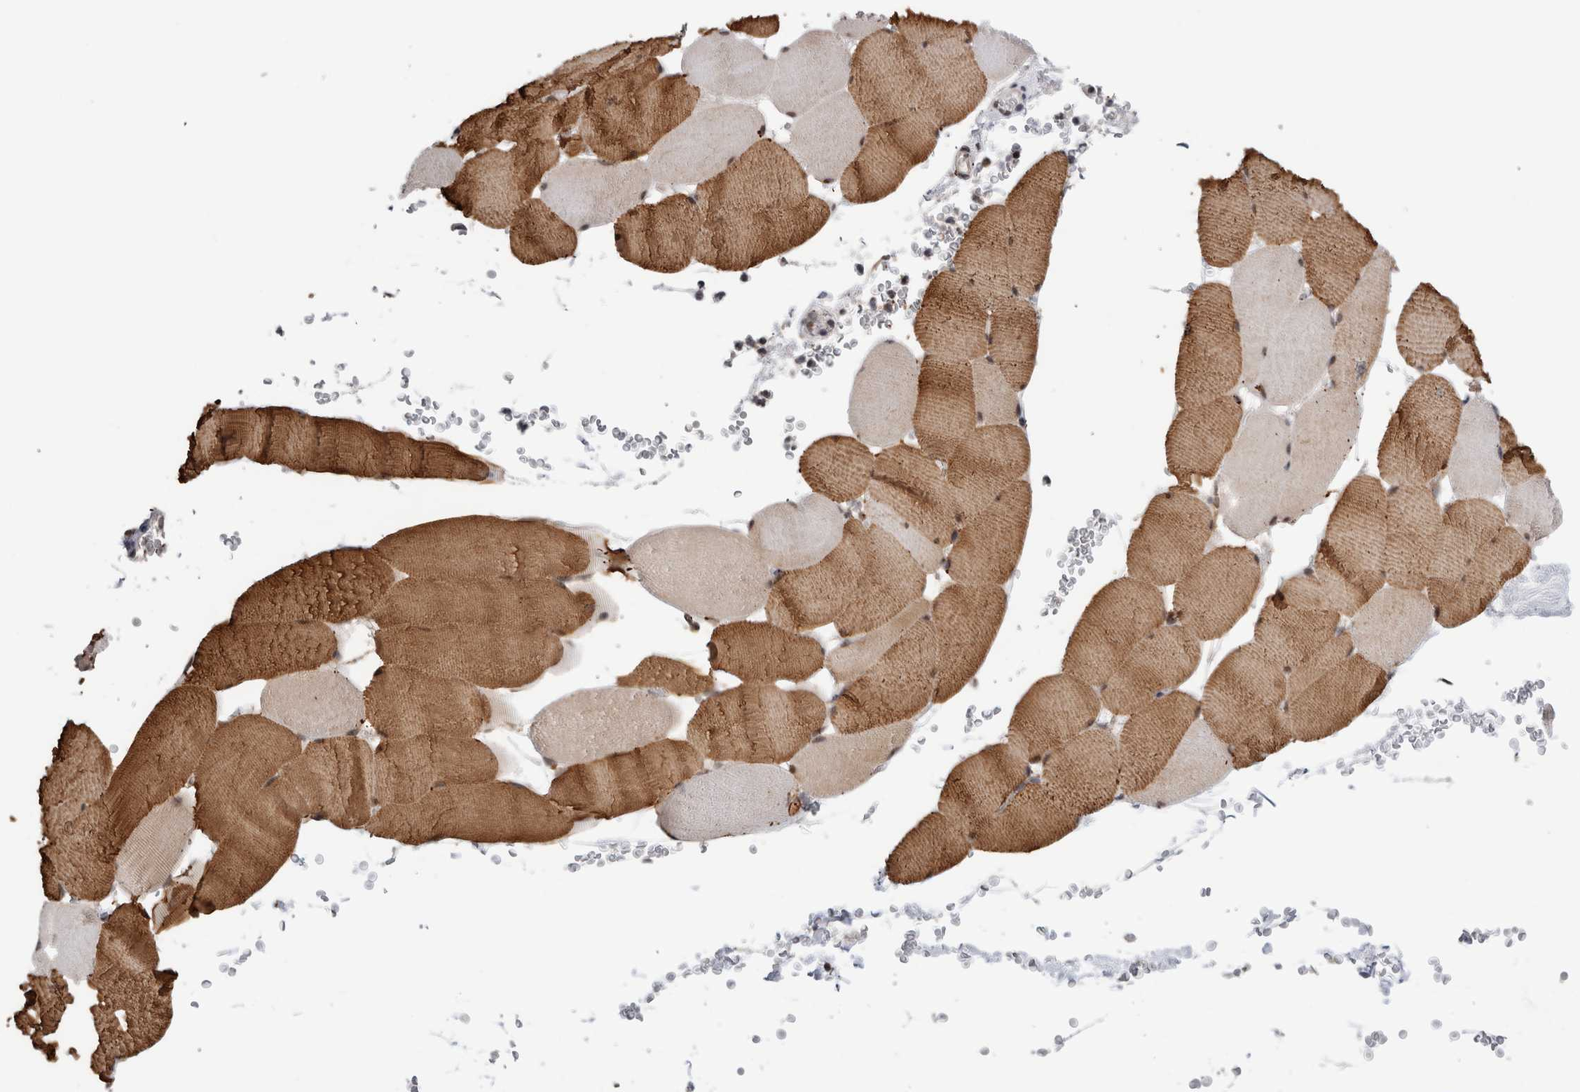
{"staining": {"intensity": "moderate", "quantity": "25%-75%", "location": "cytoplasmic/membranous,nuclear"}, "tissue": "skeletal muscle", "cell_type": "Myocytes", "image_type": "normal", "snomed": [{"axis": "morphology", "description": "Normal tissue, NOS"}, {"axis": "topography", "description": "Skeletal muscle"}], "caption": "An image of skeletal muscle stained for a protein shows moderate cytoplasmic/membranous,nuclear brown staining in myocytes. The staining was performed using DAB (3,3'-diaminobenzidine) to visualize the protein expression in brown, while the nuclei were stained in blue with hematoxylin (Magnification: 20x).", "gene": "ZNF521", "patient": {"sex": "male", "age": 62}}